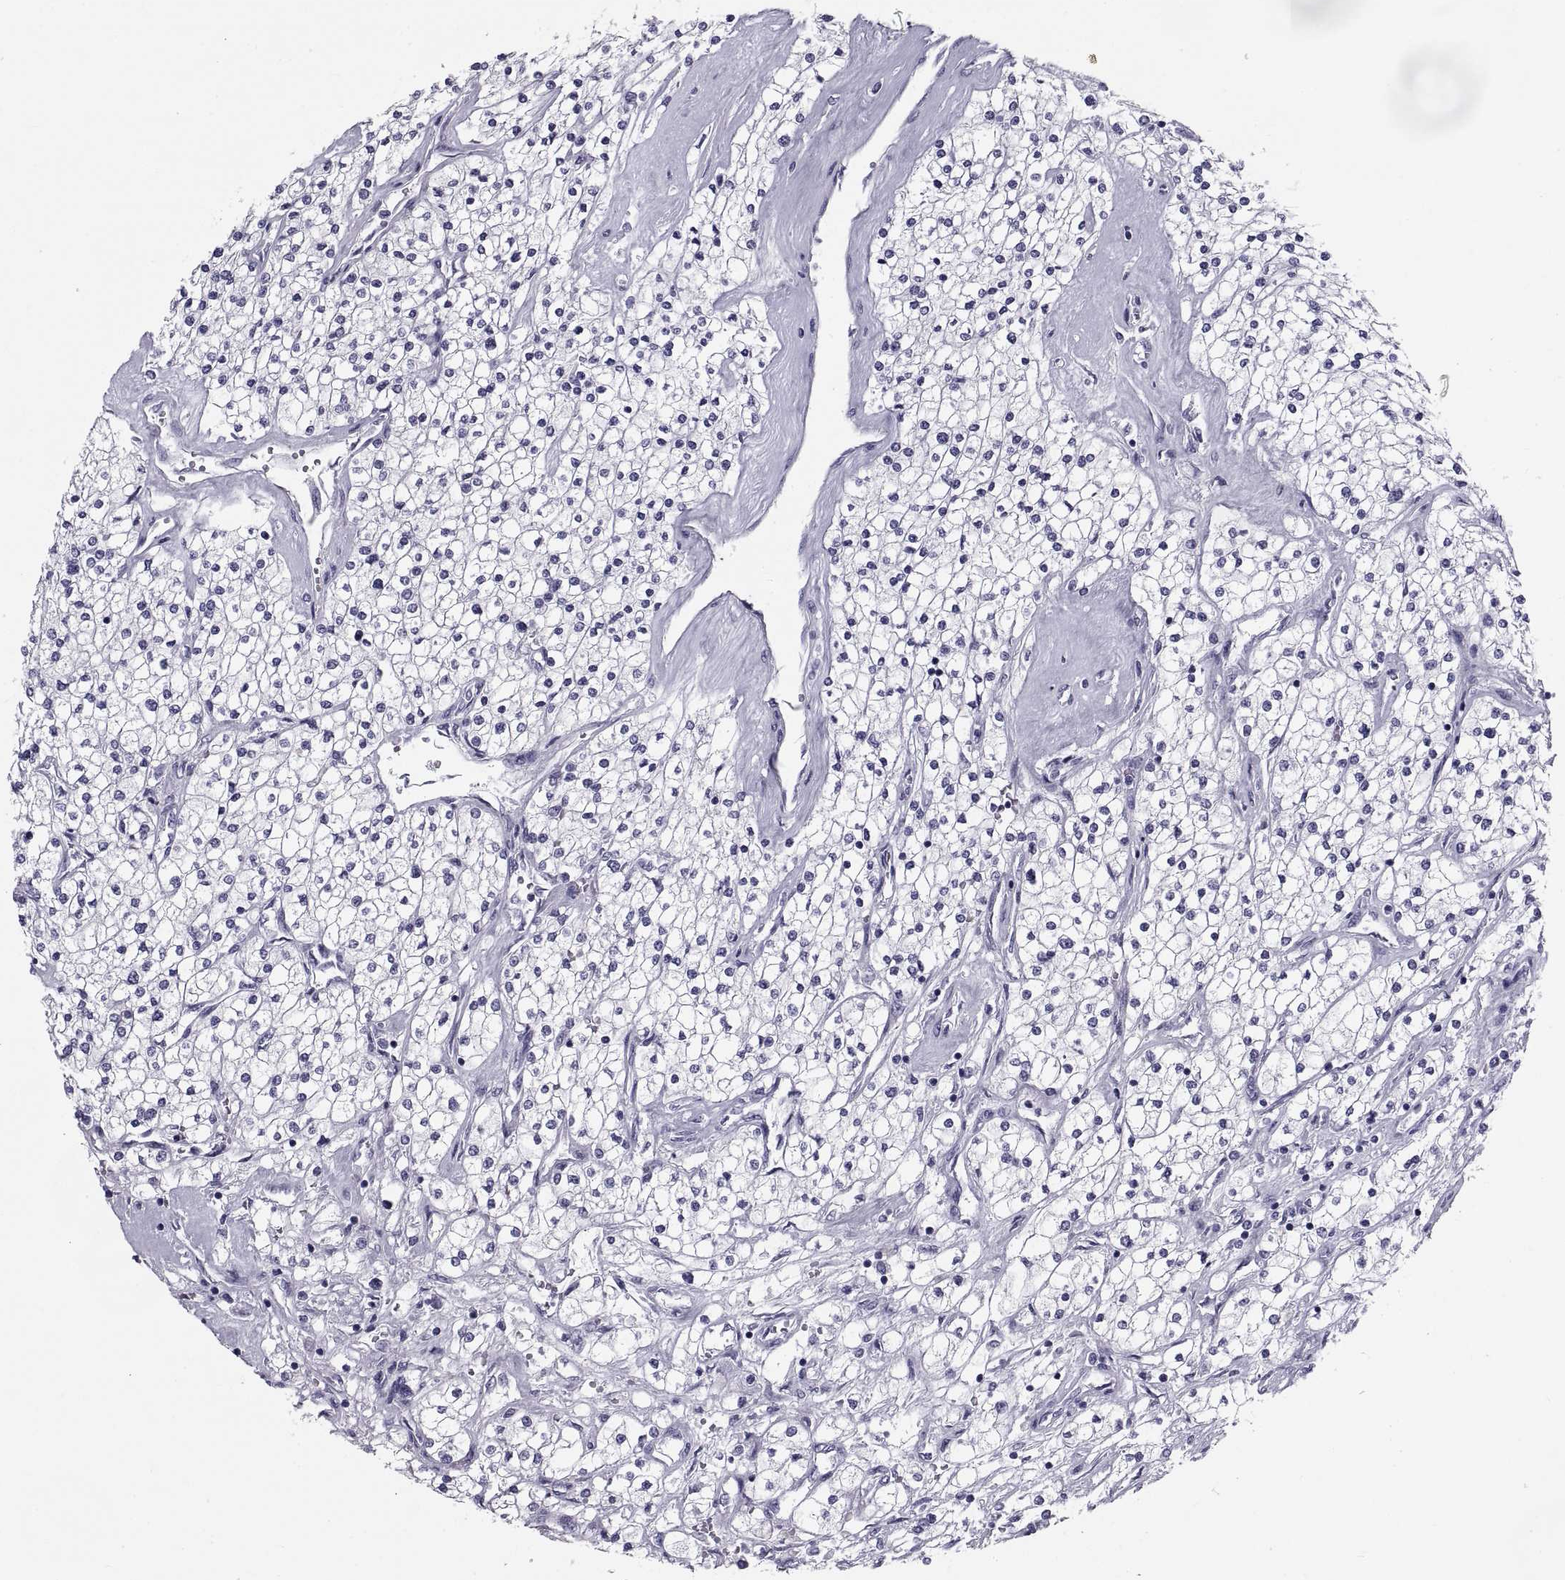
{"staining": {"intensity": "negative", "quantity": "none", "location": "none"}, "tissue": "renal cancer", "cell_type": "Tumor cells", "image_type": "cancer", "snomed": [{"axis": "morphology", "description": "Adenocarcinoma, NOS"}, {"axis": "topography", "description": "Kidney"}], "caption": "The histopathology image reveals no significant staining in tumor cells of adenocarcinoma (renal).", "gene": "CRISP1", "patient": {"sex": "male", "age": 80}}